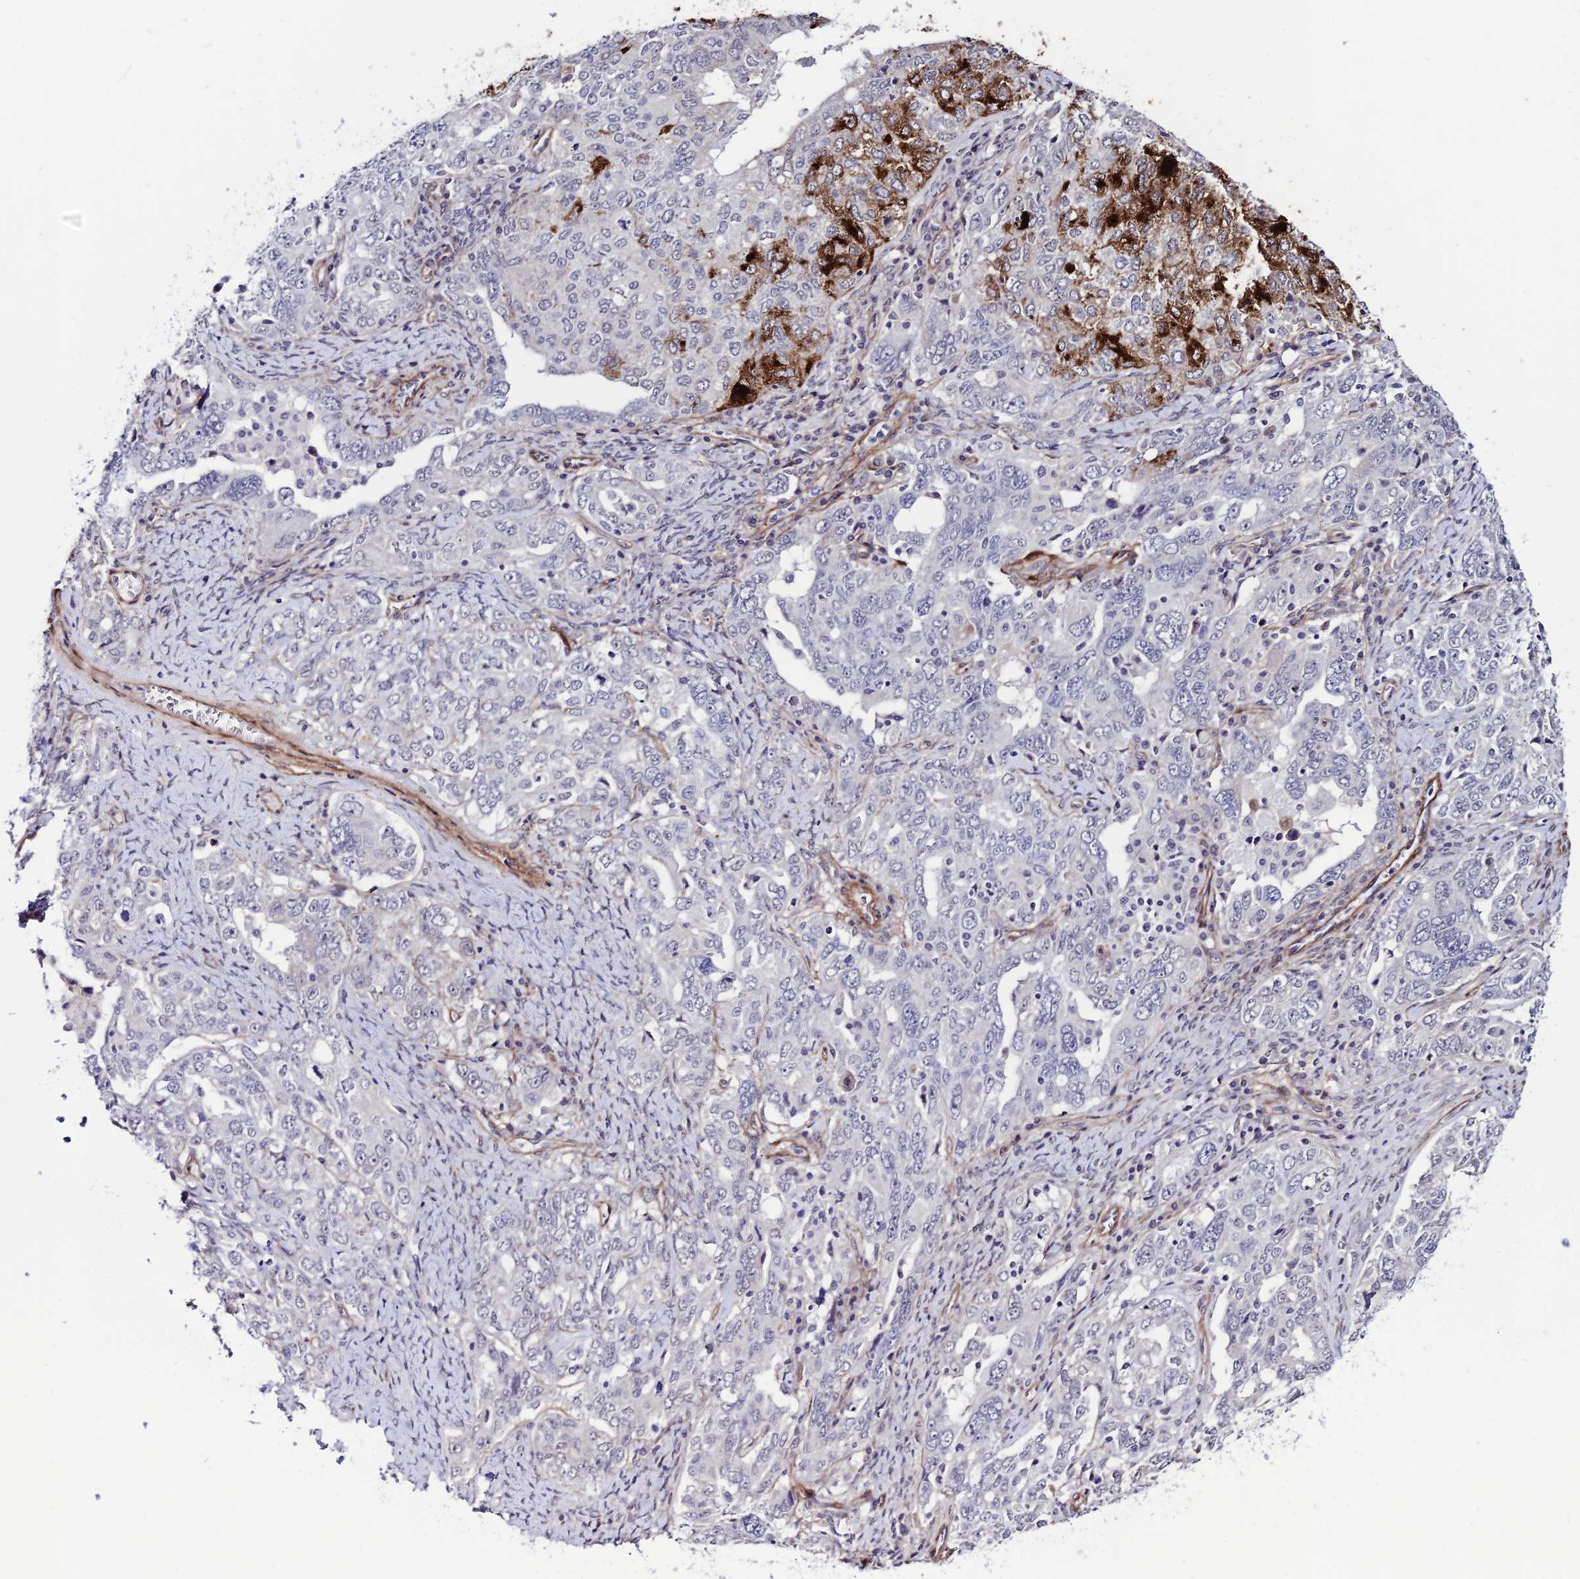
{"staining": {"intensity": "strong", "quantity": "<25%", "location": "cytoplasmic/membranous"}, "tissue": "ovarian cancer", "cell_type": "Tumor cells", "image_type": "cancer", "snomed": [{"axis": "morphology", "description": "Carcinoma, endometroid"}, {"axis": "topography", "description": "Ovary"}], "caption": "DAB (3,3'-diaminobenzidine) immunohistochemical staining of human ovarian cancer demonstrates strong cytoplasmic/membranous protein expression in about <25% of tumor cells.", "gene": "SYT15", "patient": {"sex": "female", "age": 62}}